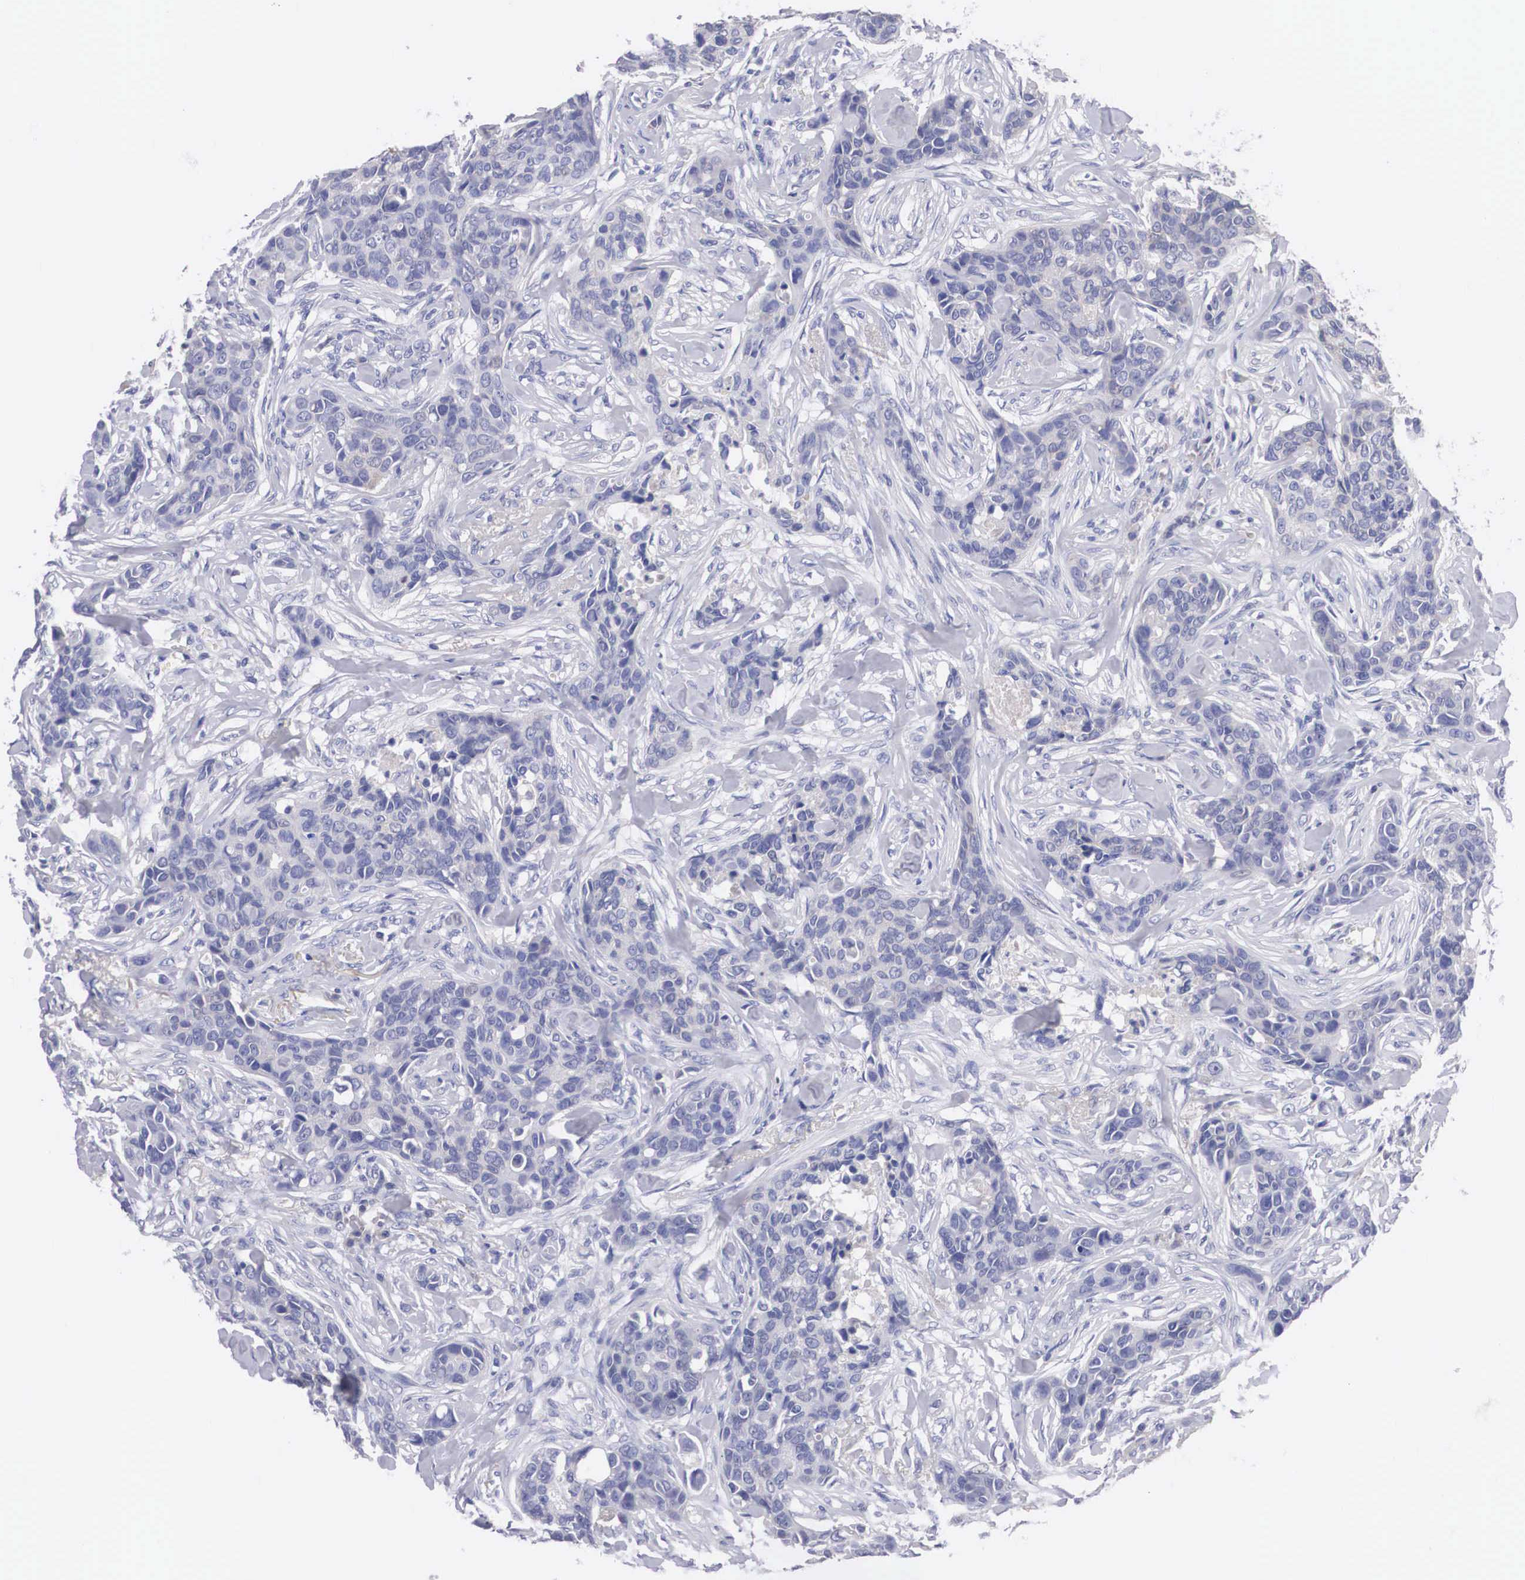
{"staining": {"intensity": "negative", "quantity": "none", "location": "none"}, "tissue": "breast cancer", "cell_type": "Tumor cells", "image_type": "cancer", "snomed": [{"axis": "morphology", "description": "Duct carcinoma"}, {"axis": "topography", "description": "Breast"}], "caption": "Immunohistochemistry (IHC) photomicrograph of human breast infiltrating ductal carcinoma stained for a protein (brown), which exhibits no expression in tumor cells. (Immunohistochemistry (IHC), brightfield microscopy, high magnification).", "gene": "ABHD4", "patient": {"sex": "female", "age": 91}}